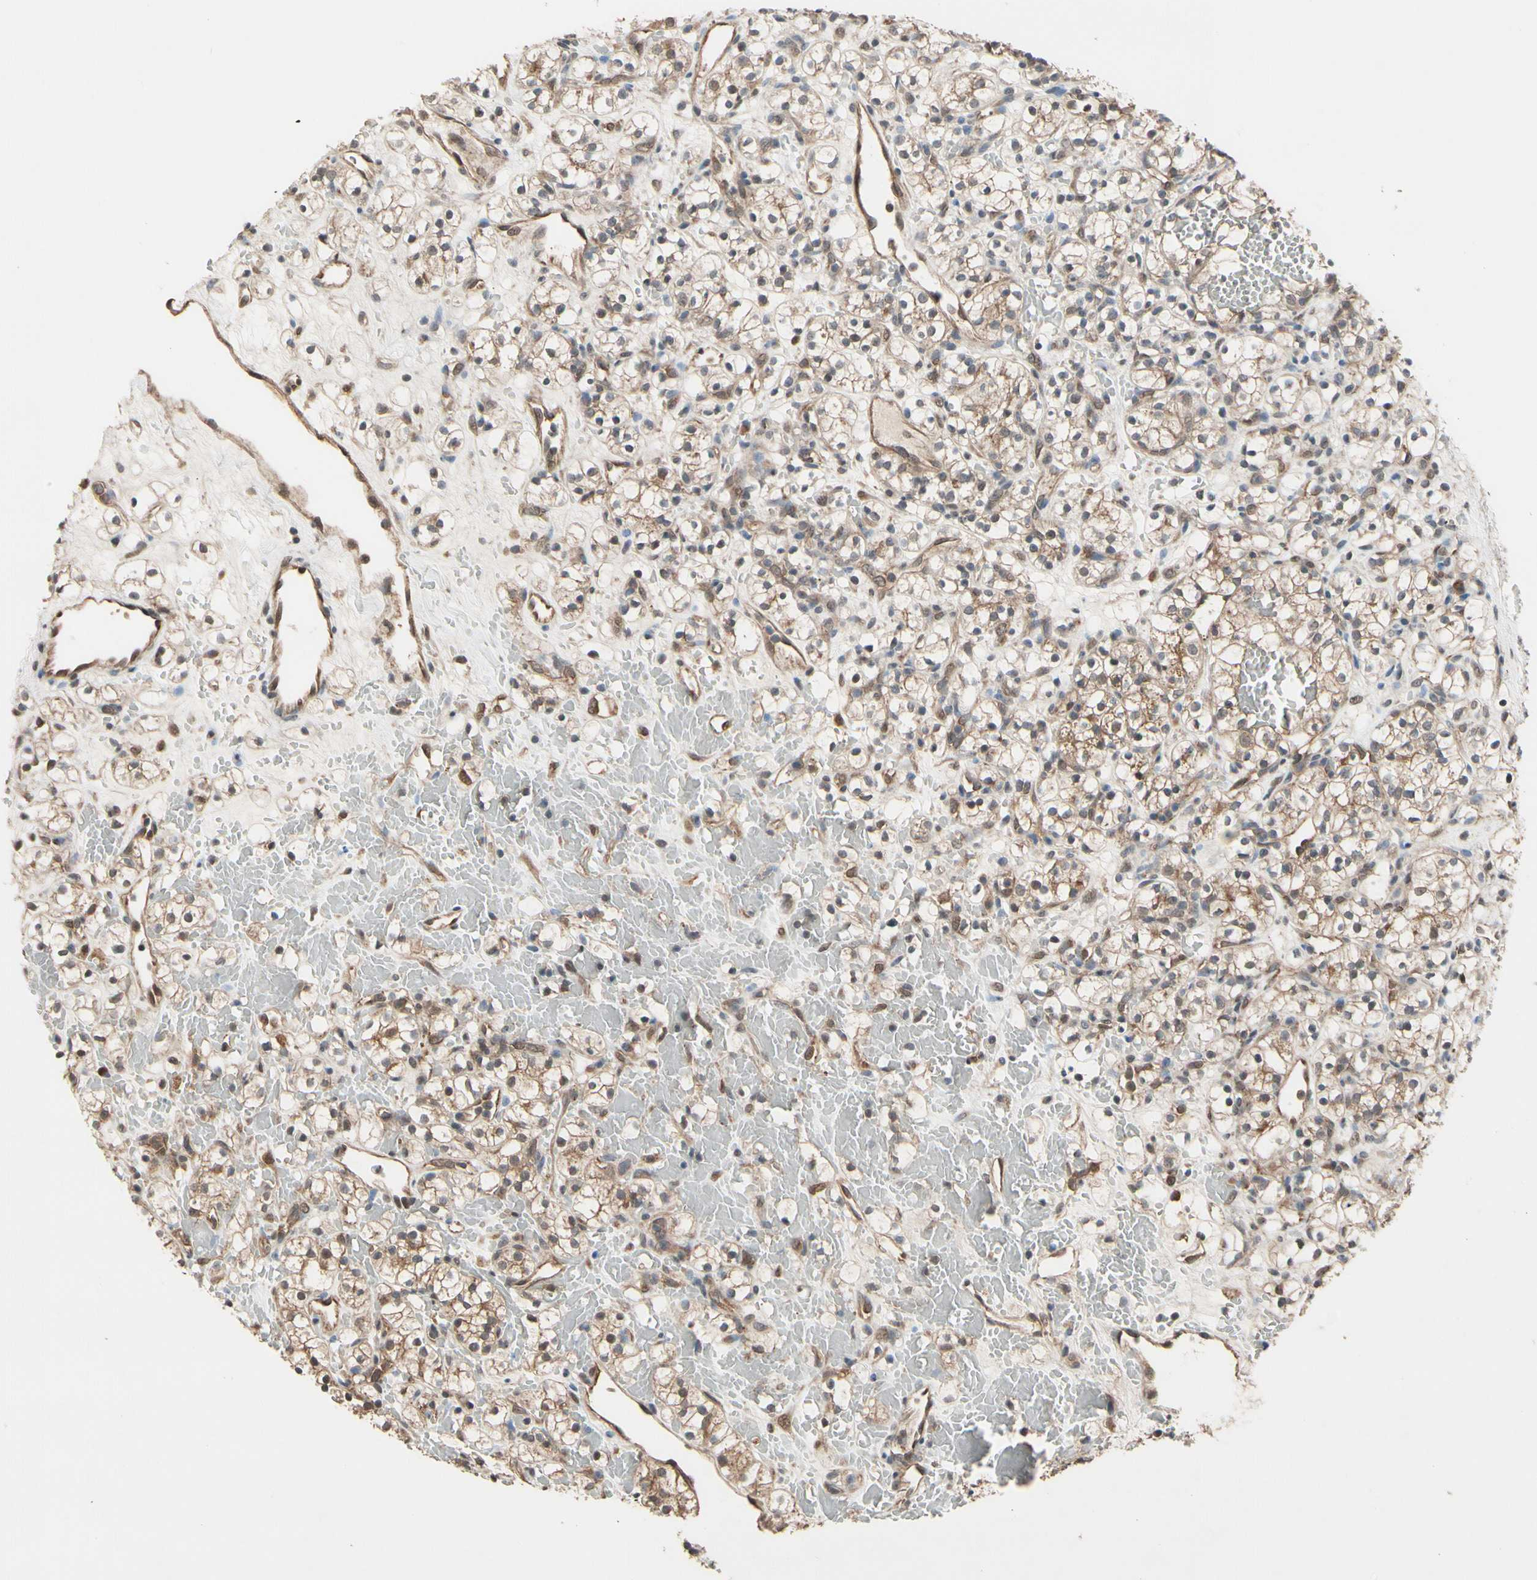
{"staining": {"intensity": "moderate", "quantity": ">75%", "location": "cytoplasmic/membranous,nuclear"}, "tissue": "renal cancer", "cell_type": "Tumor cells", "image_type": "cancer", "snomed": [{"axis": "morphology", "description": "Adenocarcinoma, NOS"}, {"axis": "topography", "description": "Kidney"}], "caption": "A photomicrograph showing moderate cytoplasmic/membranous and nuclear expression in approximately >75% of tumor cells in adenocarcinoma (renal), as visualized by brown immunohistochemical staining.", "gene": "PNPLA7", "patient": {"sex": "female", "age": 60}}